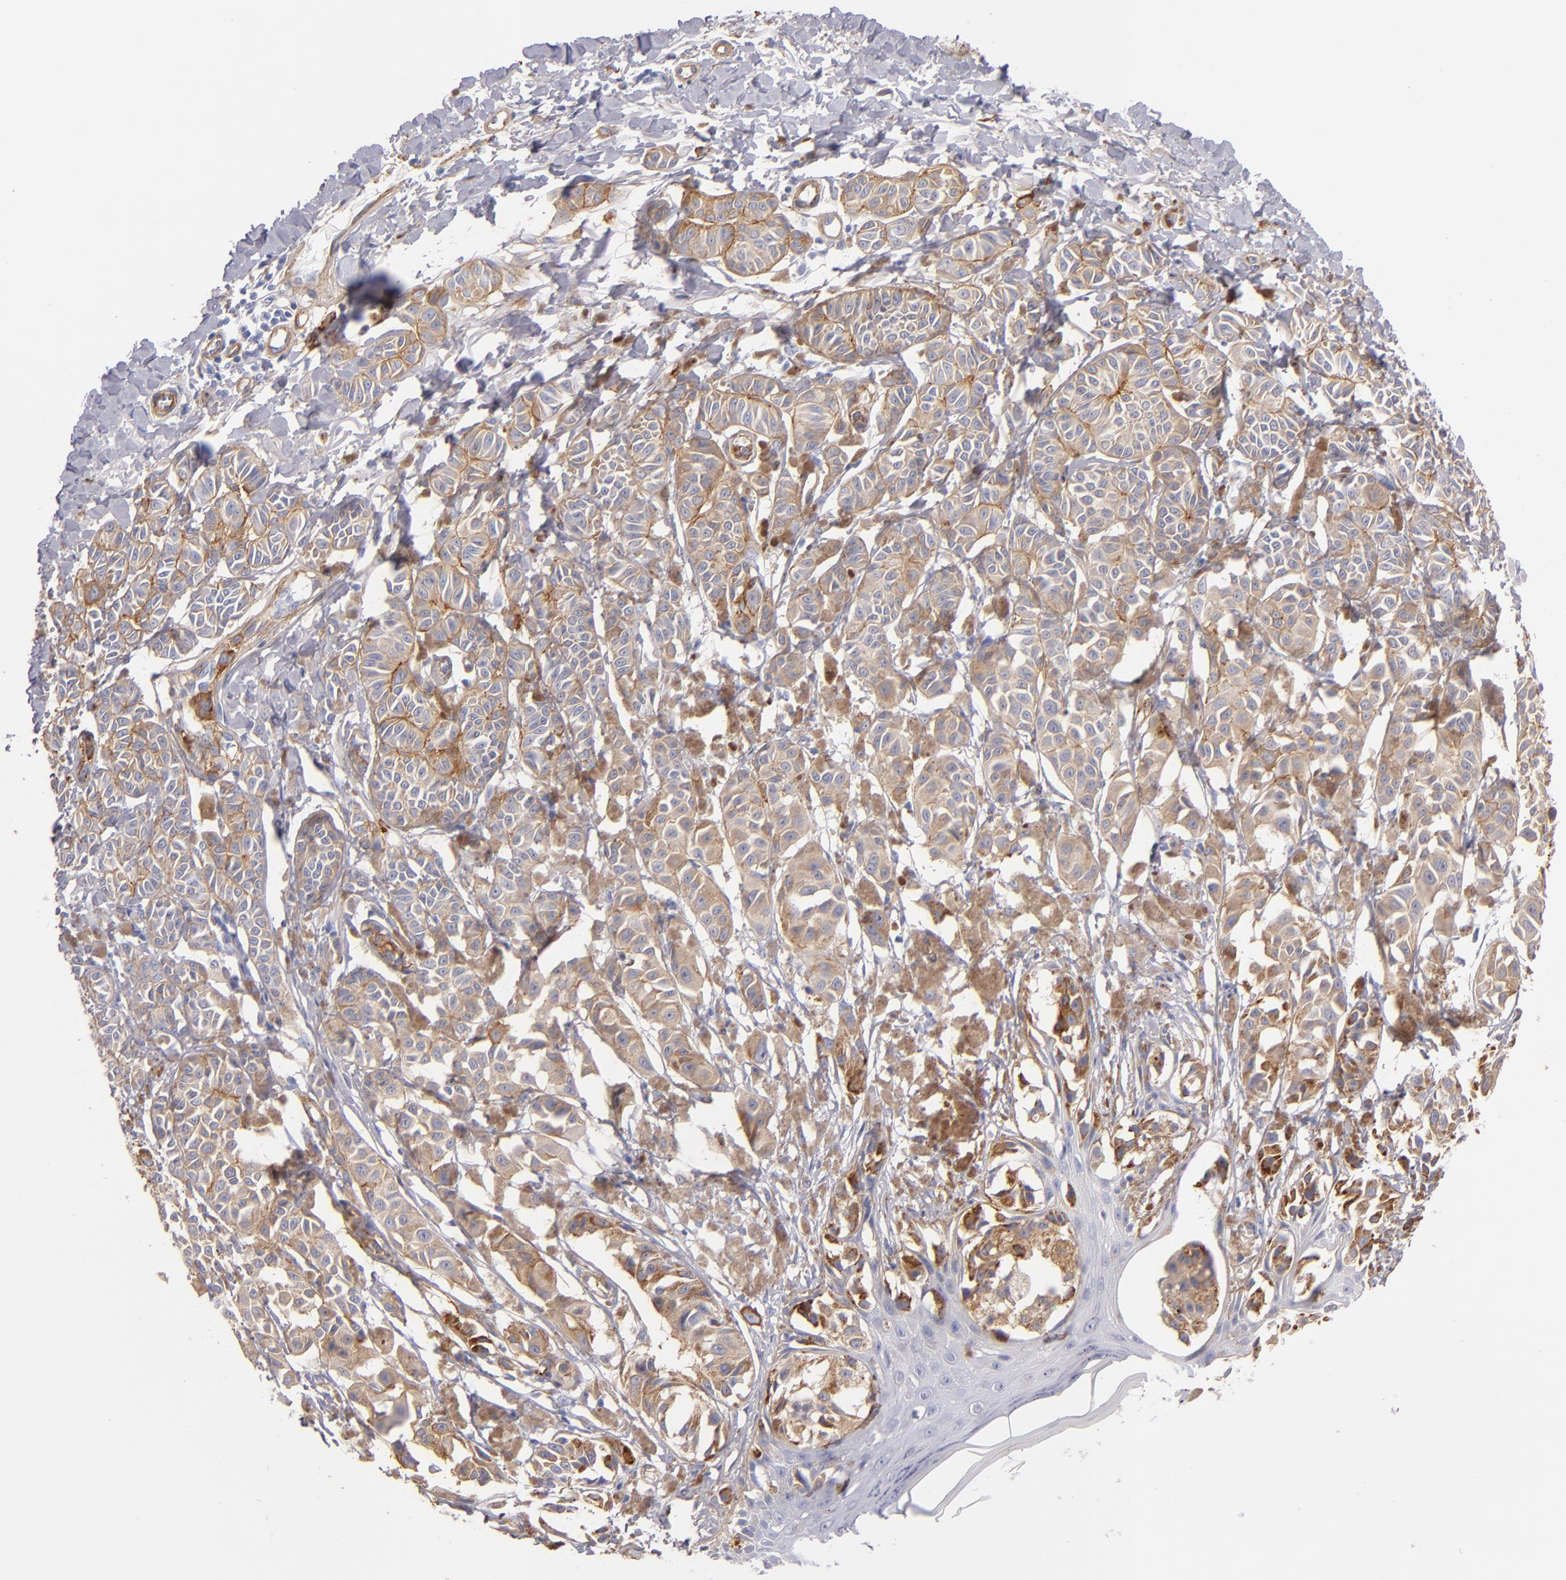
{"staining": {"intensity": "weak", "quantity": ">75%", "location": "cytoplasmic/membranous"}, "tissue": "melanoma", "cell_type": "Tumor cells", "image_type": "cancer", "snomed": [{"axis": "morphology", "description": "Malignant melanoma, NOS"}, {"axis": "topography", "description": "Skin"}], "caption": "Brown immunohistochemical staining in malignant melanoma exhibits weak cytoplasmic/membranous expression in about >75% of tumor cells.", "gene": "LAMC1", "patient": {"sex": "male", "age": 76}}